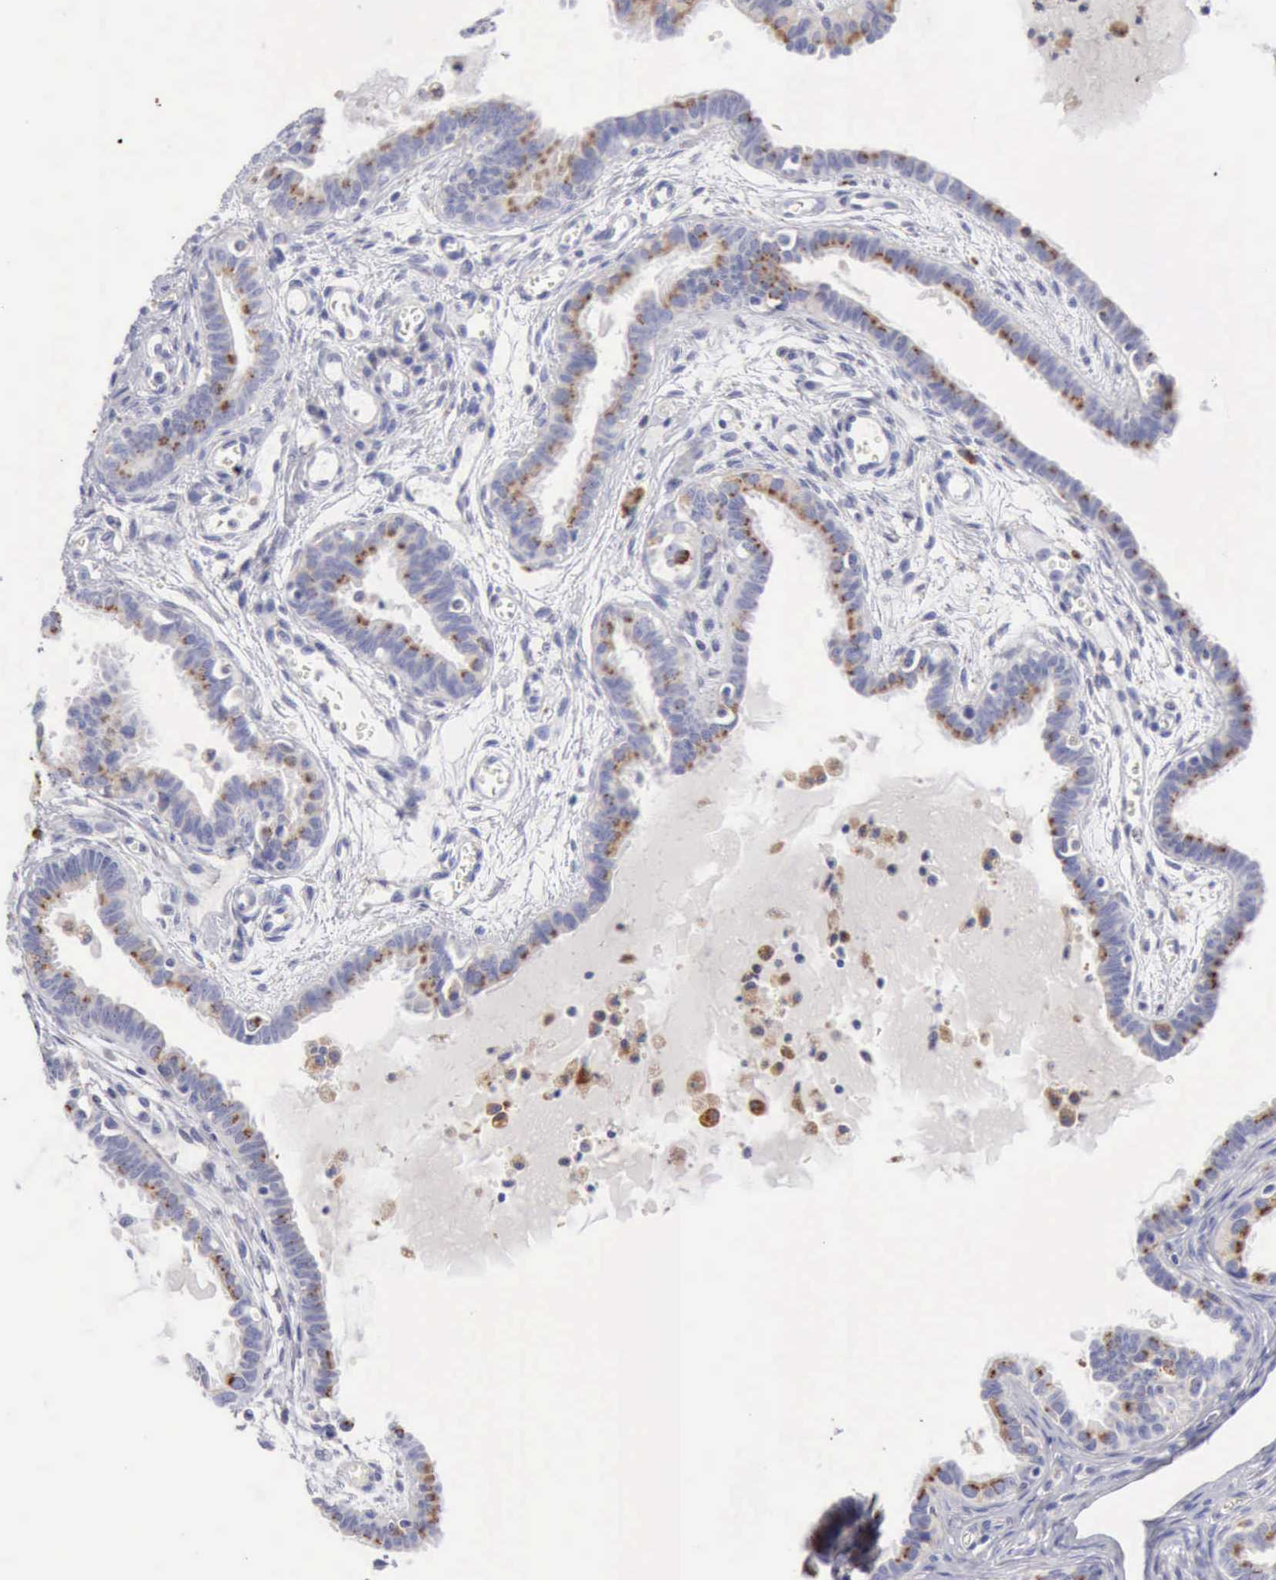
{"staining": {"intensity": "moderate", "quantity": "25%-75%", "location": "cytoplasmic/membranous"}, "tissue": "fallopian tube", "cell_type": "Glandular cells", "image_type": "normal", "snomed": [{"axis": "morphology", "description": "Normal tissue, NOS"}, {"axis": "topography", "description": "Fallopian tube"}], "caption": "Approximately 25%-75% of glandular cells in unremarkable fallopian tube reveal moderate cytoplasmic/membranous protein expression as visualized by brown immunohistochemical staining.", "gene": "CTSS", "patient": {"sex": "female", "age": 67}}